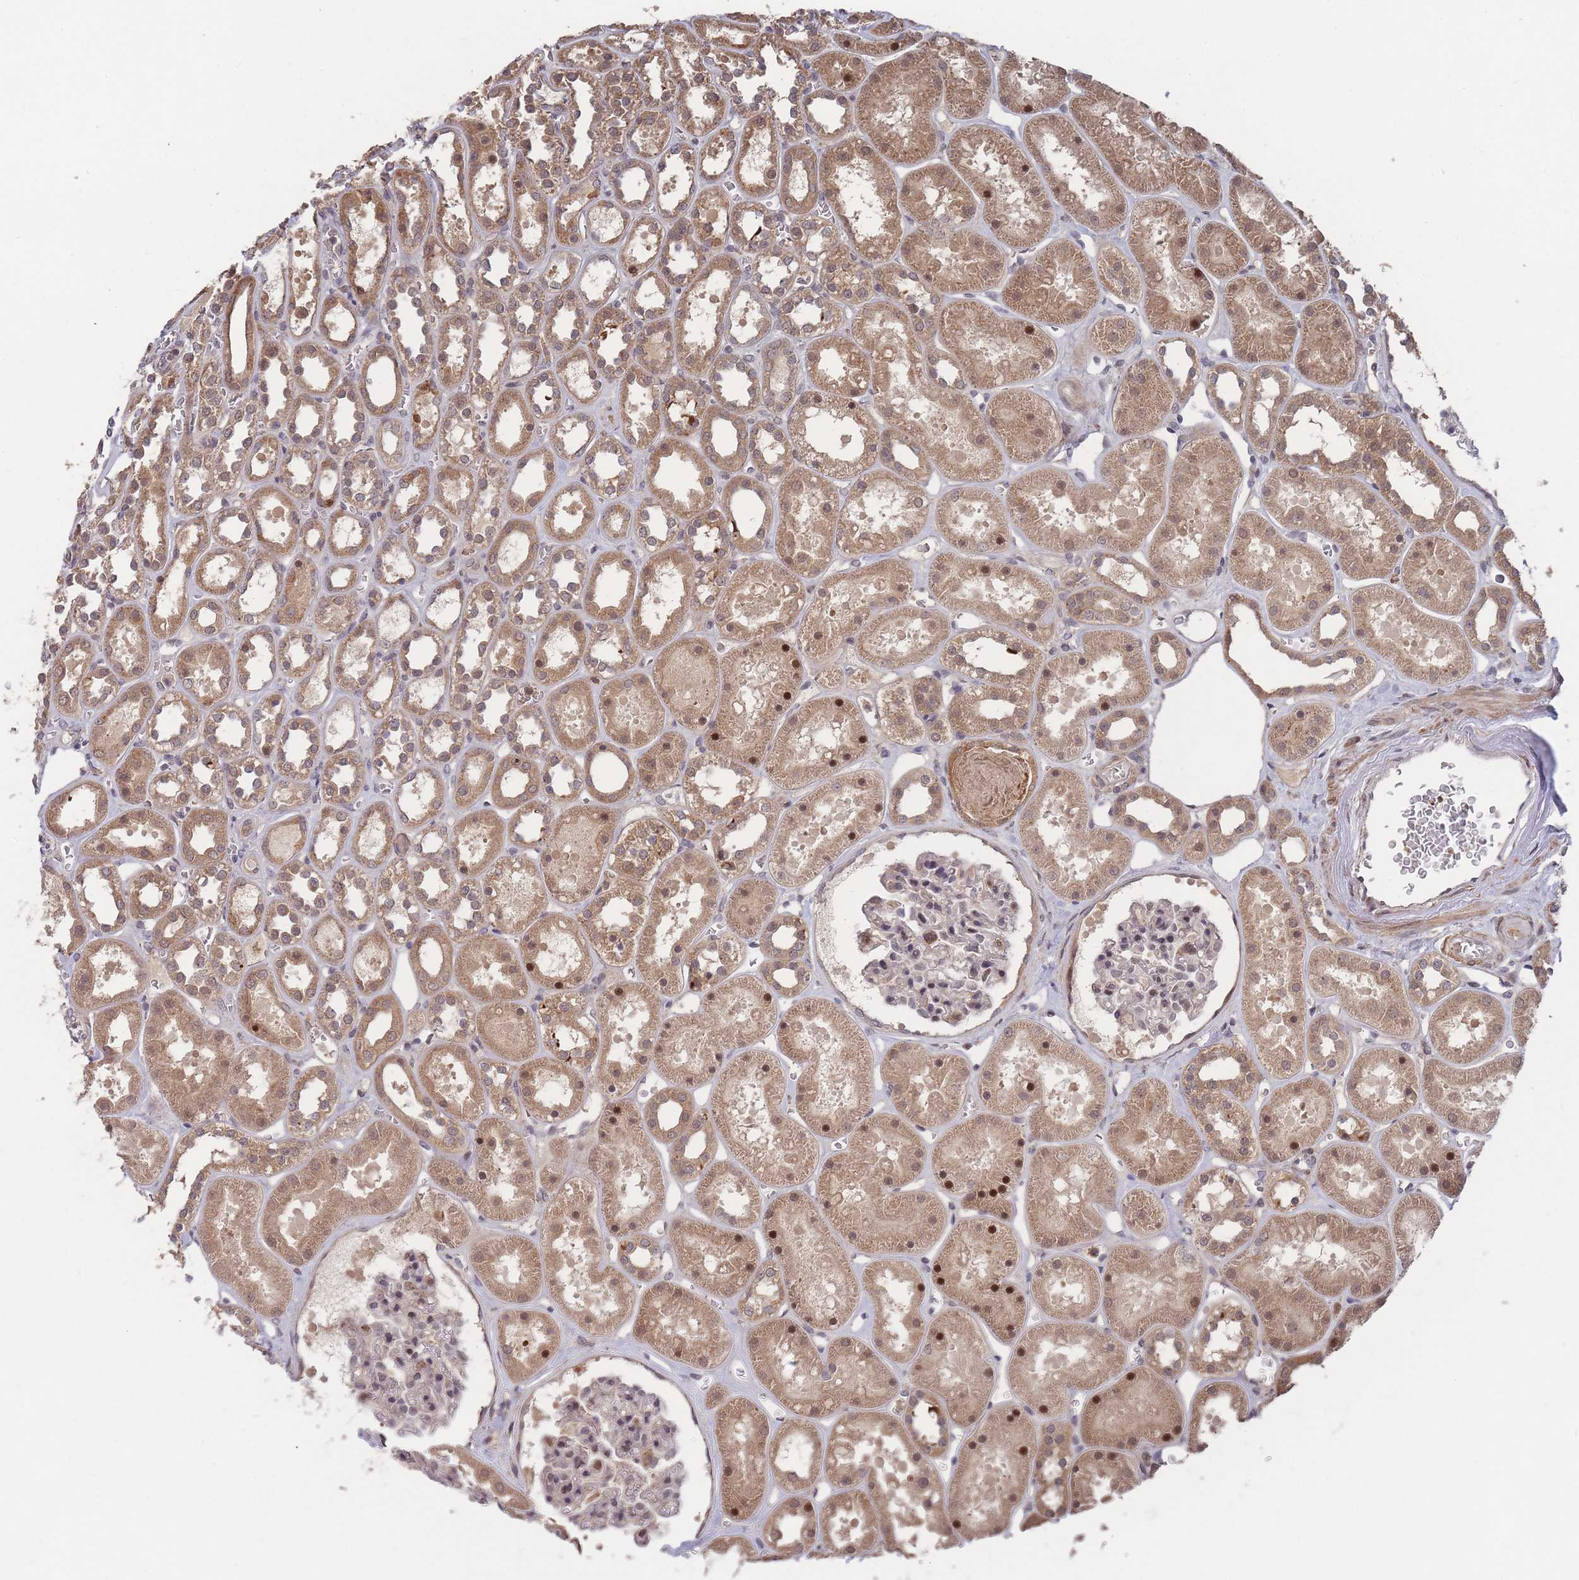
{"staining": {"intensity": "moderate", "quantity": "<25%", "location": "nuclear"}, "tissue": "kidney", "cell_type": "Cells in glomeruli", "image_type": "normal", "snomed": [{"axis": "morphology", "description": "Normal tissue, NOS"}, {"axis": "topography", "description": "Kidney"}], "caption": "Immunohistochemistry (DAB (3,3'-diaminobenzidine)) staining of normal human kidney reveals moderate nuclear protein positivity in approximately <25% of cells in glomeruli. (Stains: DAB in brown, nuclei in blue, Microscopy: brightfield microscopy at high magnification).", "gene": "SF3B1", "patient": {"sex": "female", "age": 41}}